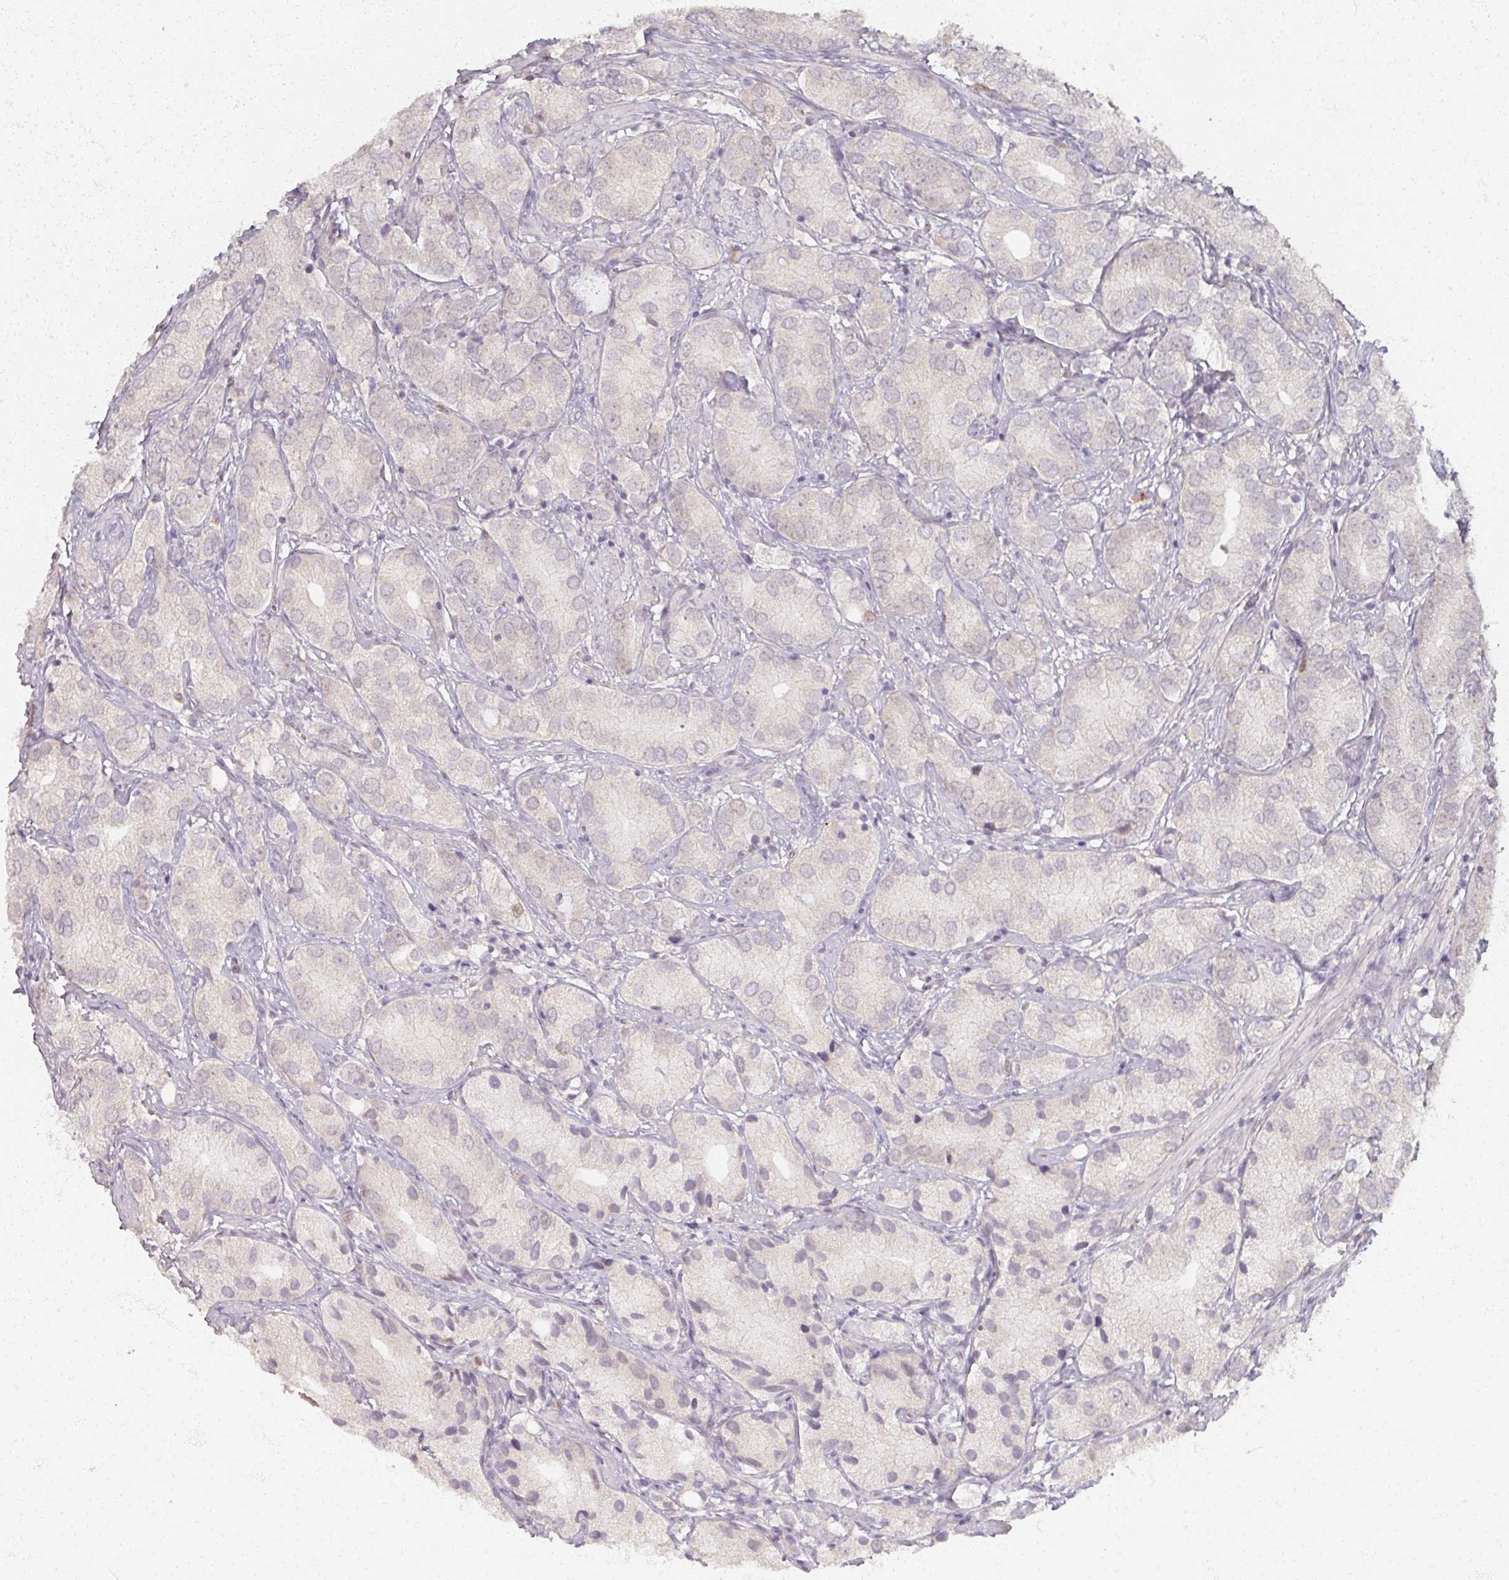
{"staining": {"intensity": "negative", "quantity": "none", "location": "none"}, "tissue": "prostate cancer", "cell_type": "Tumor cells", "image_type": "cancer", "snomed": [{"axis": "morphology", "description": "Adenocarcinoma, High grade"}, {"axis": "topography", "description": "Prostate"}], "caption": "The photomicrograph exhibits no significant positivity in tumor cells of prostate cancer (high-grade adenocarcinoma). (DAB (3,3'-diaminobenzidine) IHC visualized using brightfield microscopy, high magnification).", "gene": "SOX11", "patient": {"sex": "male", "age": 82}}